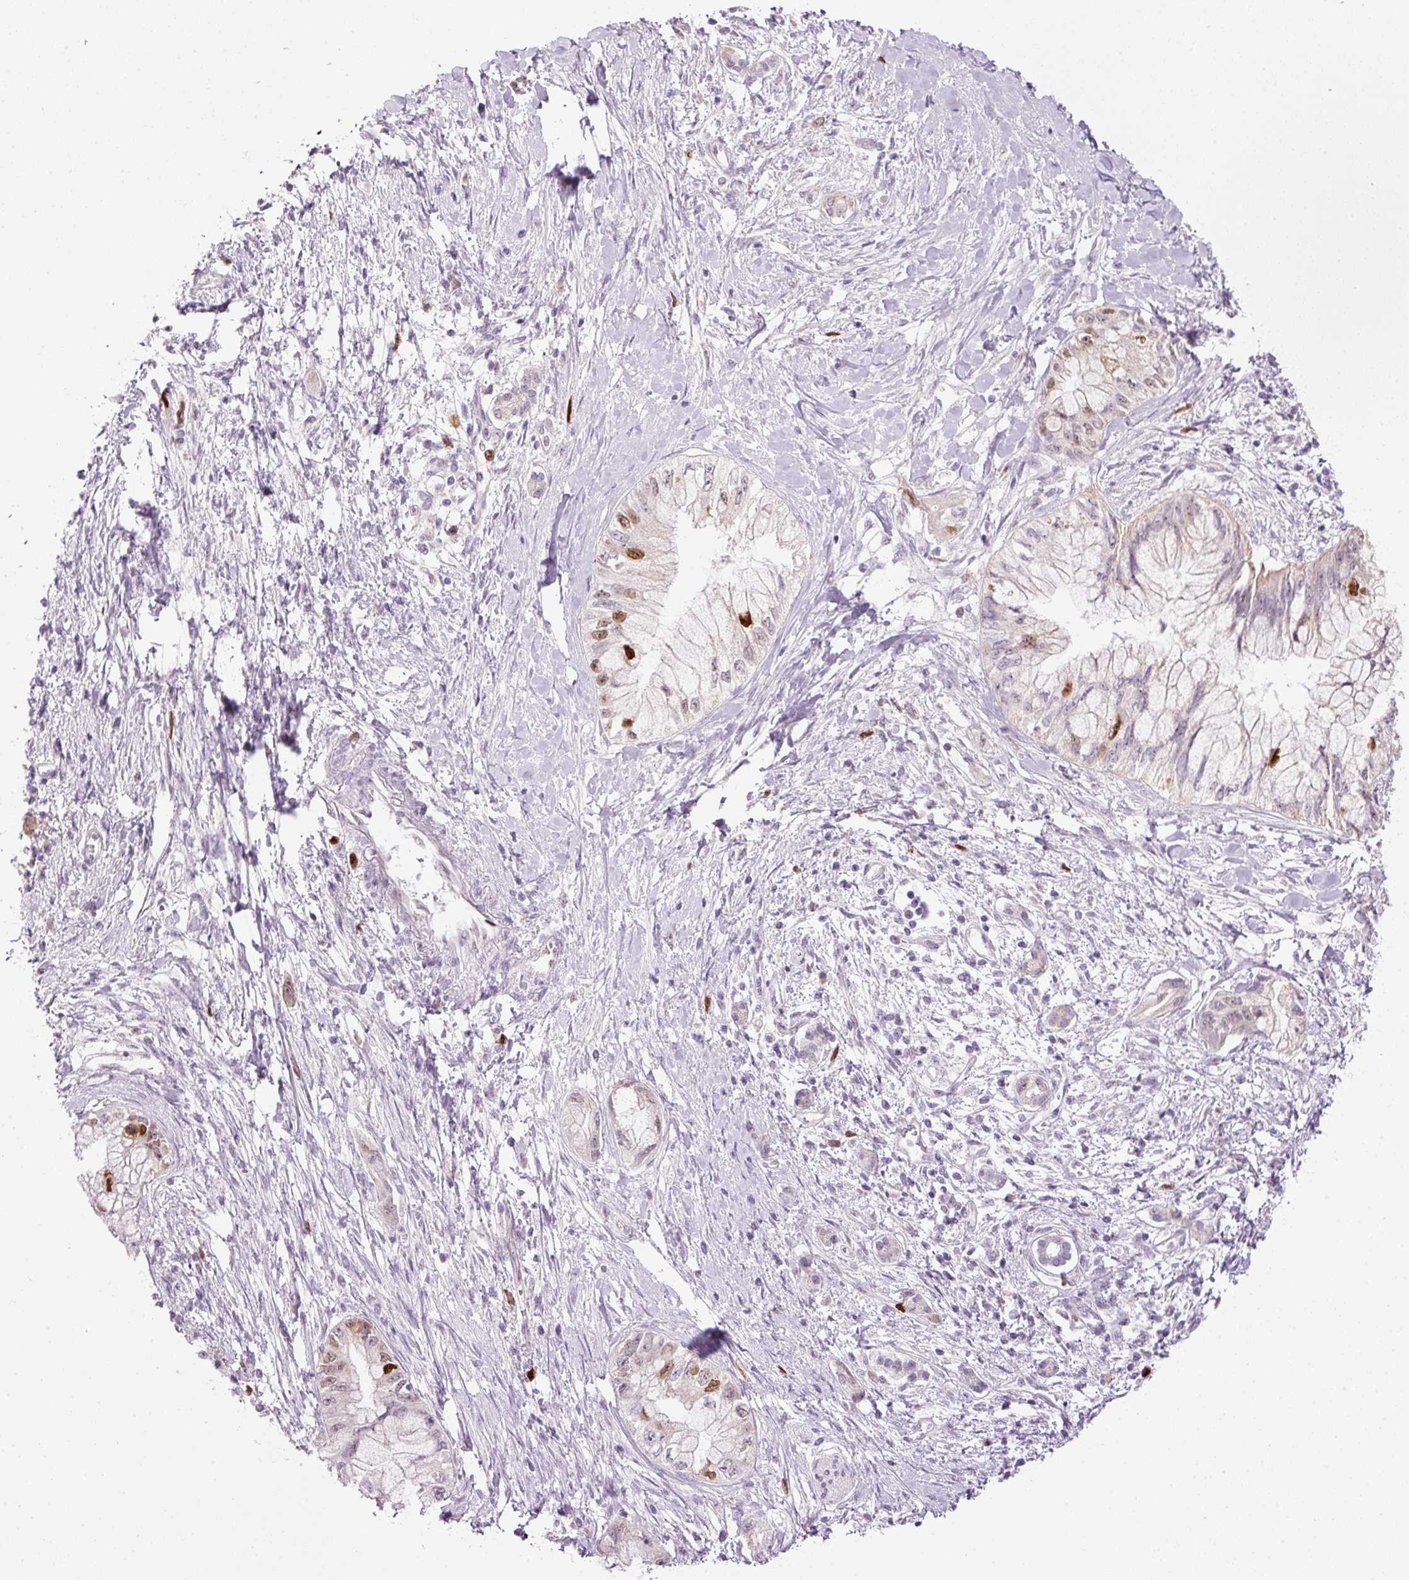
{"staining": {"intensity": "strong", "quantity": "<25%", "location": "nuclear"}, "tissue": "pancreatic cancer", "cell_type": "Tumor cells", "image_type": "cancer", "snomed": [{"axis": "morphology", "description": "Adenocarcinoma, NOS"}, {"axis": "topography", "description": "Pancreas"}], "caption": "DAB immunohistochemical staining of human adenocarcinoma (pancreatic) demonstrates strong nuclear protein positivity in approximately <25% of tumor cells. (DAB IHC, brown staining for protein, blue staining for nuclei).", "gene": "KPNA2", "patient": {"sex": "male", "age": 48}}